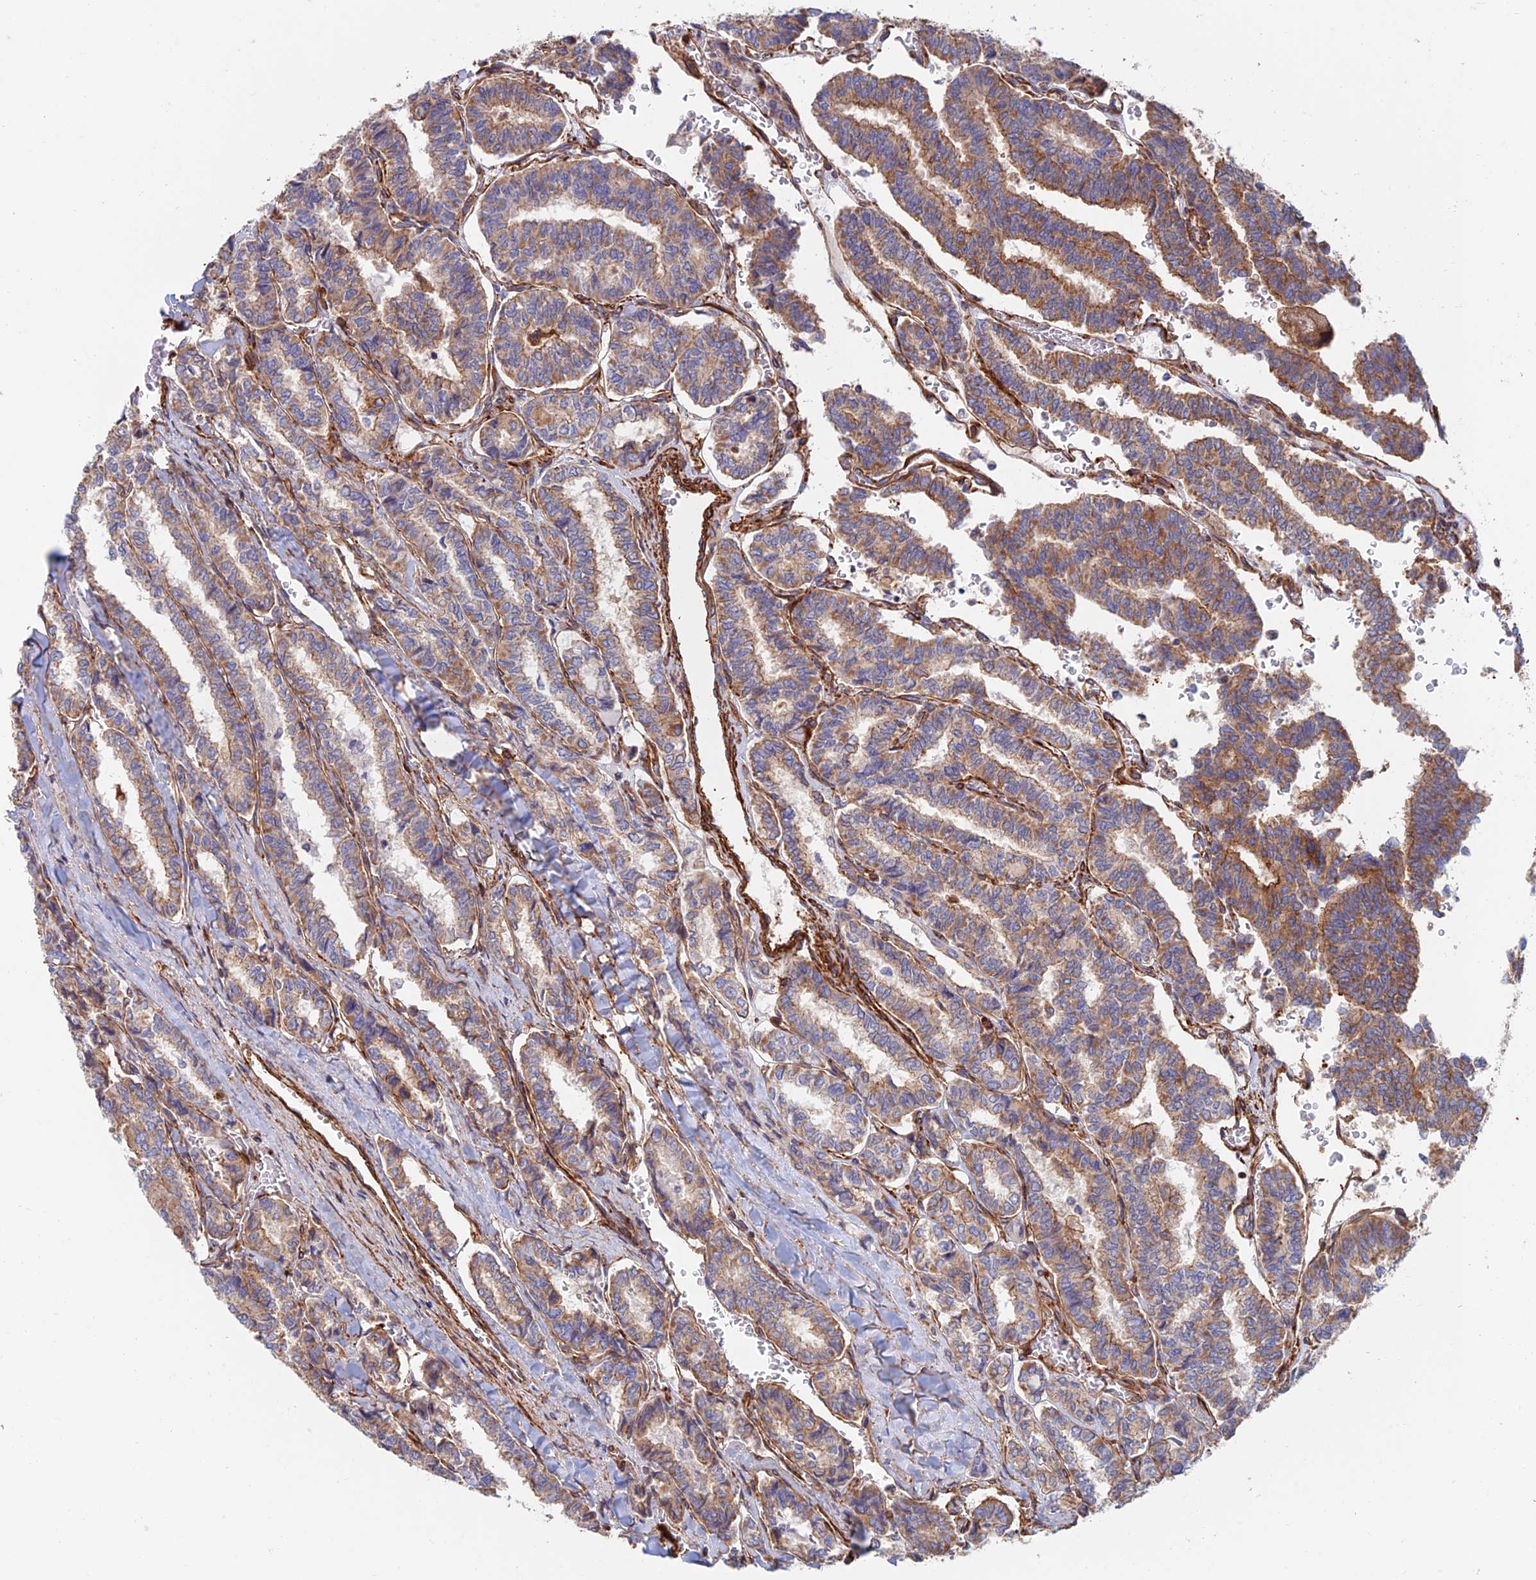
{"staining": {"intensity": "moderate", "quantity": ">75%", "location": "cytoplasmic/membranous"}, "tissue": "thyroid cancer", "cell_type": "Tumor cells", "image_type": "cancer", "snomed": [{"axis": "morphology", "description": "Papillary adenocarcinoma, NOS"}, {"axis": "topography", "description": "Thyroid gland"}], "caption": "Thyroid papillary adenocarcinoma stained with a brown dye exhibits moderate cytoplasmic/membranous positive expression in approximately >75% of tumor cells.", "gene": "PAK4", "patient": {"sex": "female", "age": 35}}